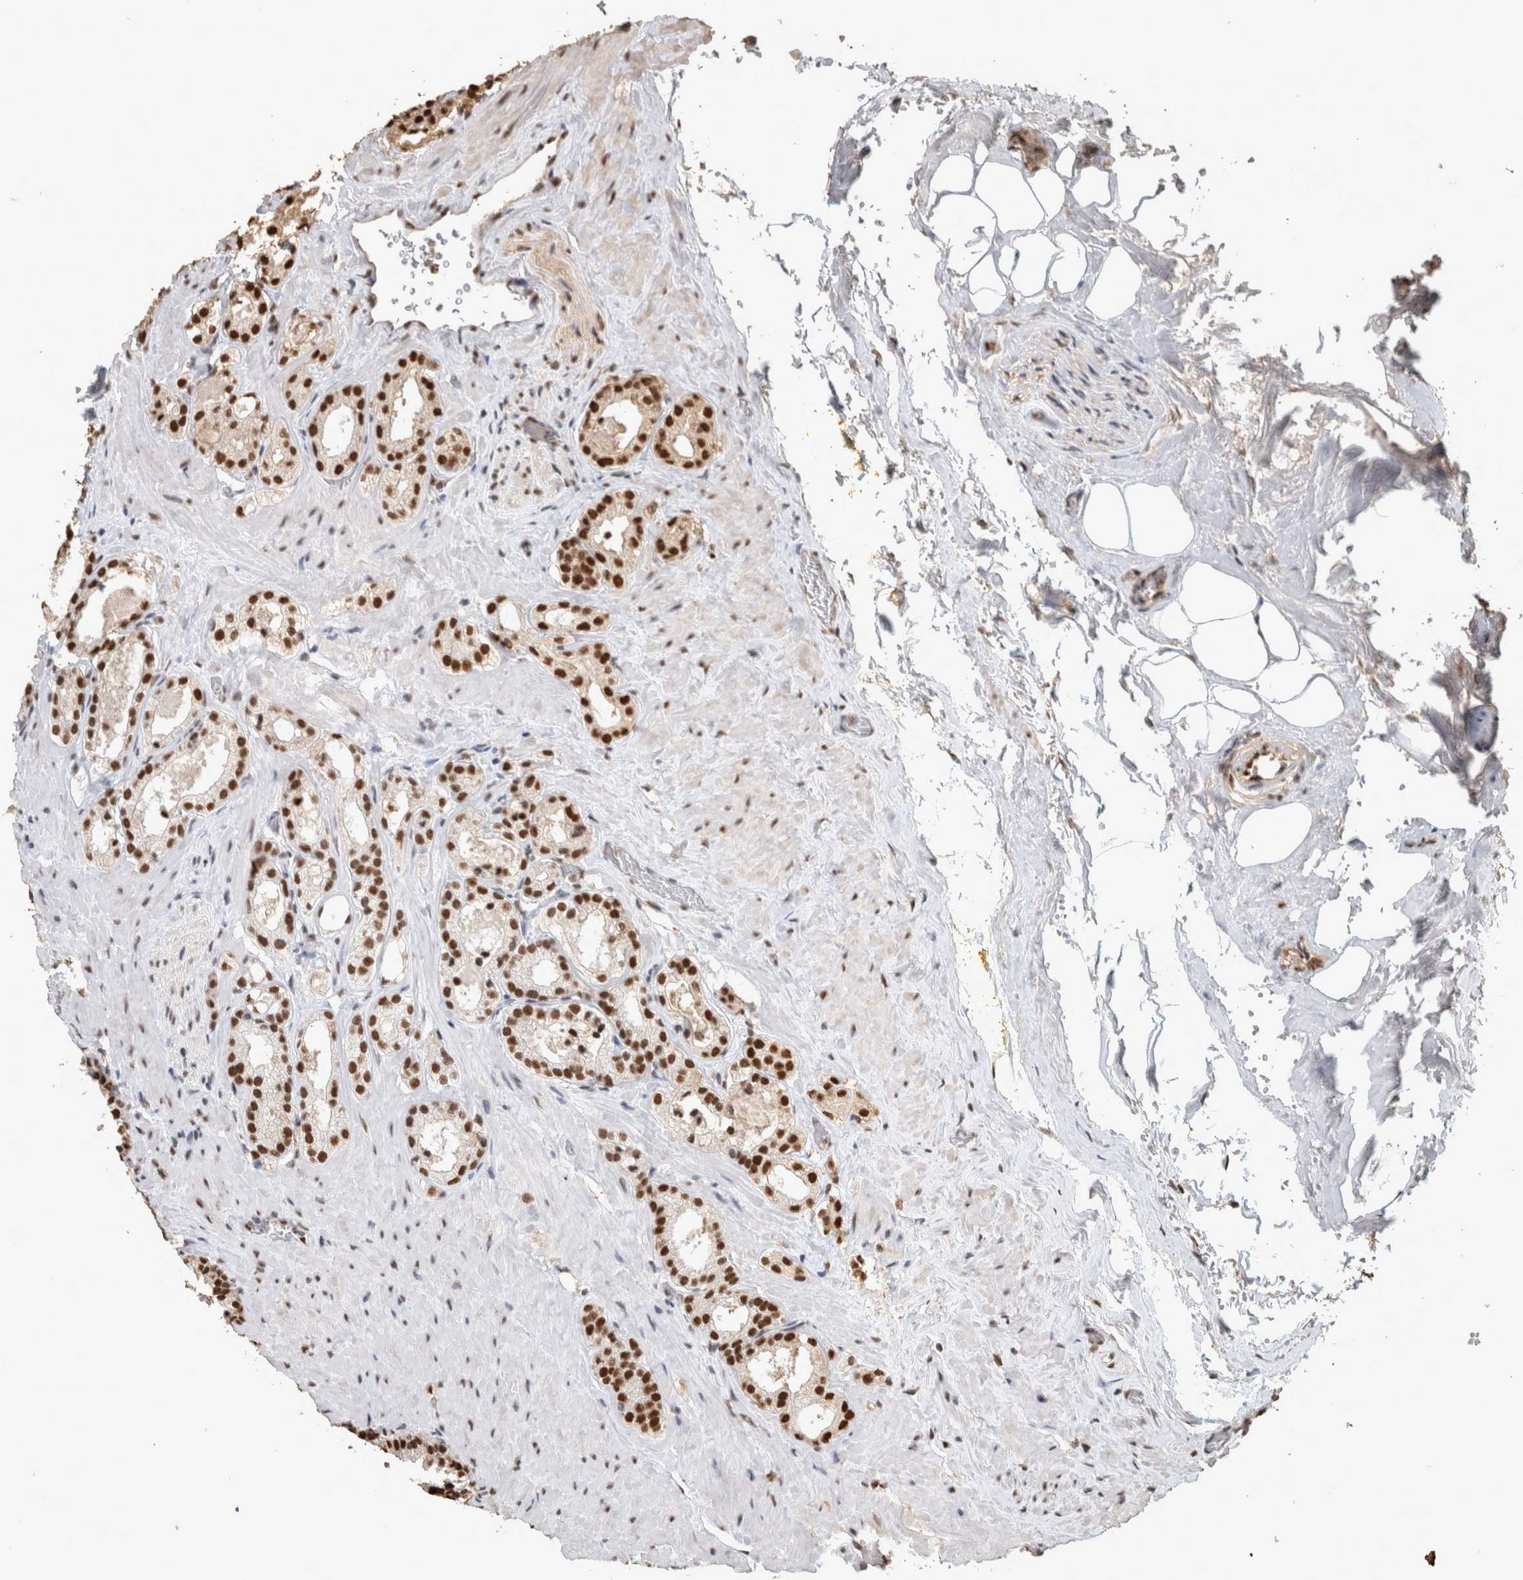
{"staining": {"intensity": "strong", "quantity": ">75%", "location": "nuclear"}, "tissue": "prostate cancer", "cell_type": "Tumor cells", "image_type": "cancer", "snomed": [{"axis": "morphology", "description": "Adenocarcinoma, High grade"}, {"axis": "topography", "description": "Prostate"}], "caption": "The immunohistochemical stain labels strong nuclear positivity in tumor cells of prostate cancer (adenocarcinoma (high-grade)) tissue.", "gene": "RAD50", "patient": {"sex": "male", "age": 64}}